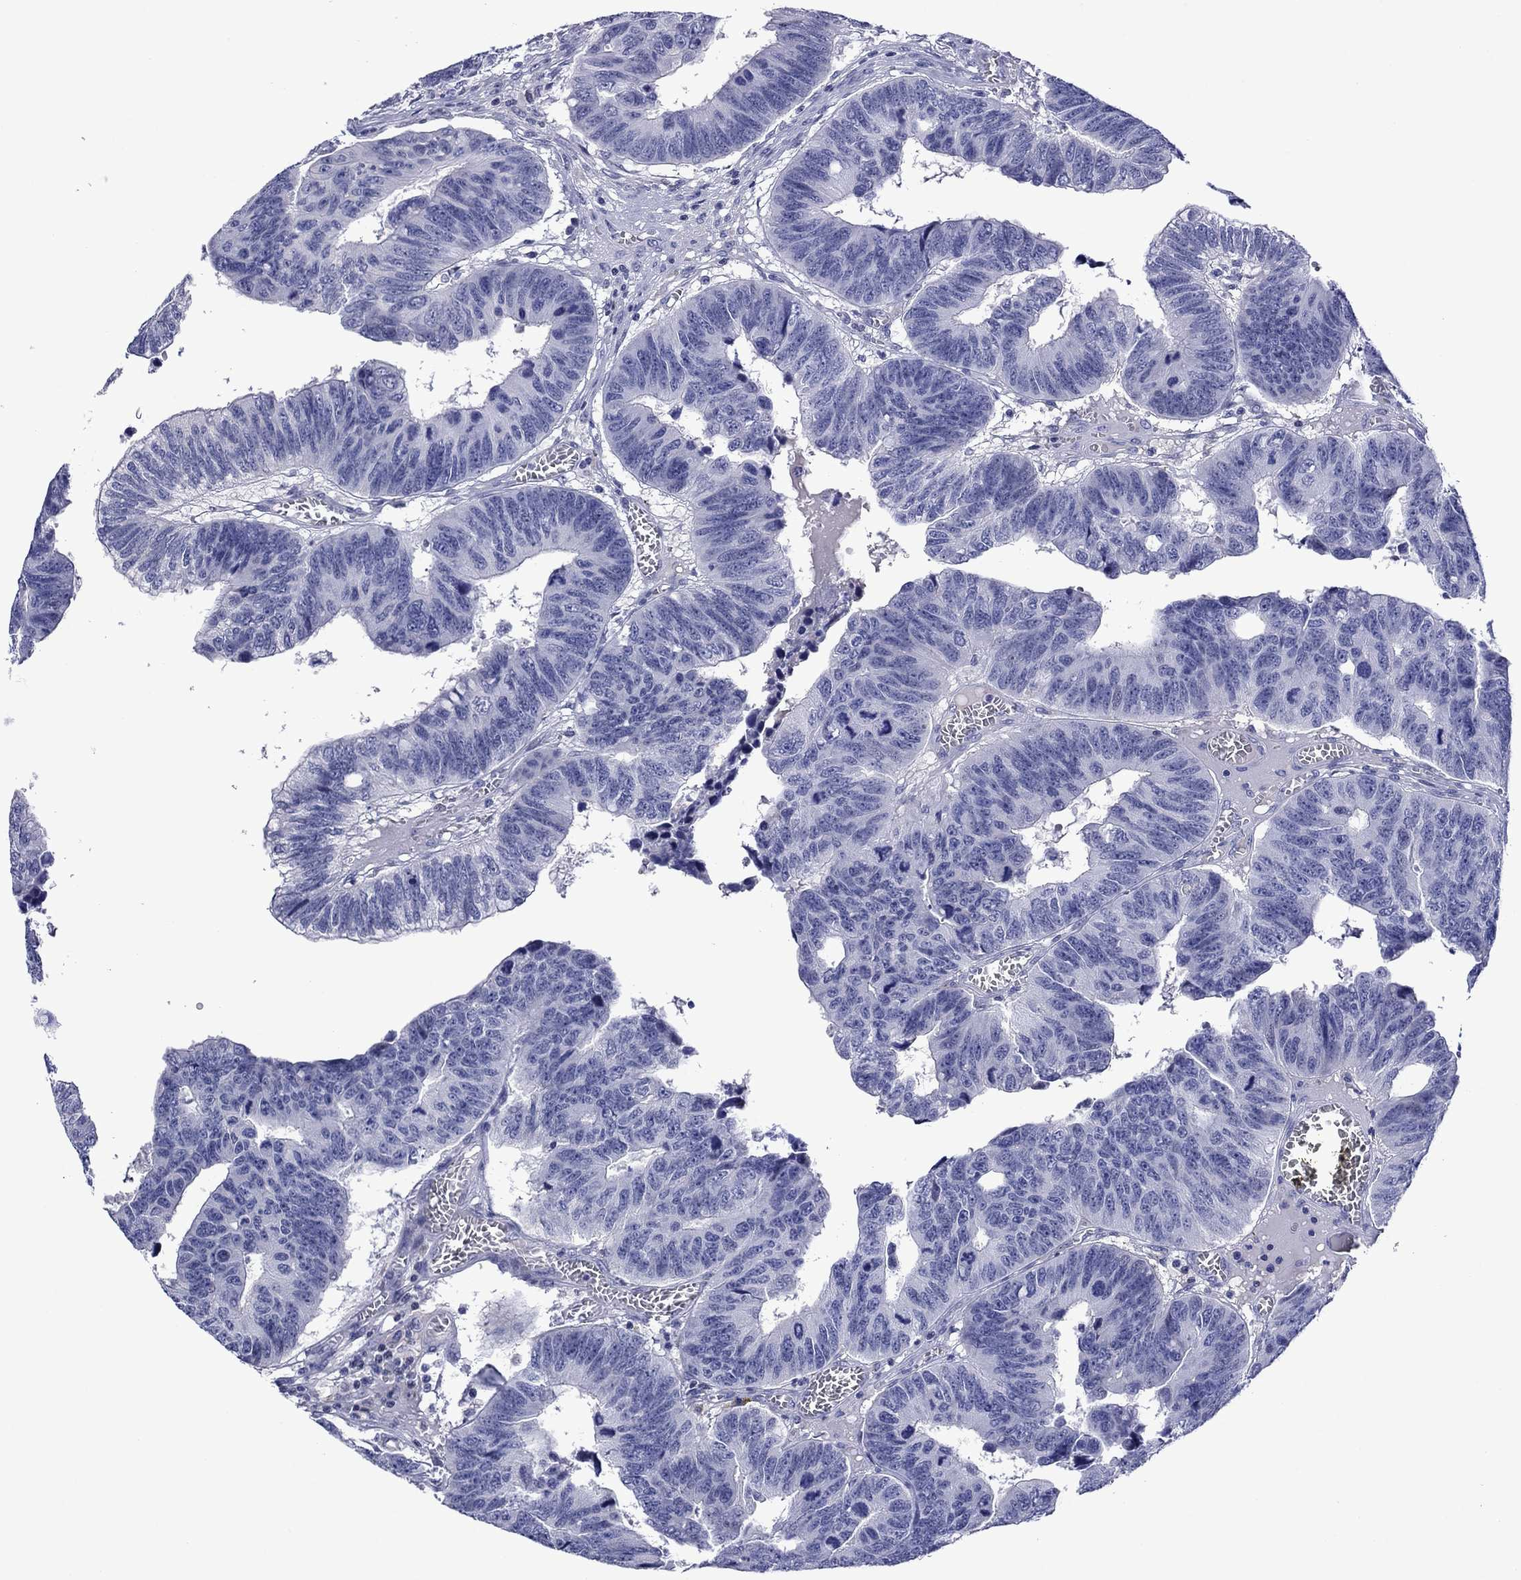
{"staining": {"intensity": "negative", "quantity": "none", "location": "none"}, "tissue": "colorectal cancer", "cell_type": "Tumor cells", "image_type": "cancer", "snomed": [{"axis": "morphology", "description": "Adenocarcinoma, NOS"}, {"axis": "topography", "description": "Appendix"}, {"axis": "topography", "description": "Colon"}, {"axis": "topography", "description": "Cecum"}, {"axis": "topography", "description": "Colon asc"}], "caption": "Immunohistochemistry of human colorectal adenocarcinoma displays no staining in tumor cells. (DAB immunohistochemistry, high magnification).", "gene": "PIWIL1", "patient": {"sex": "female", "age": 85}}